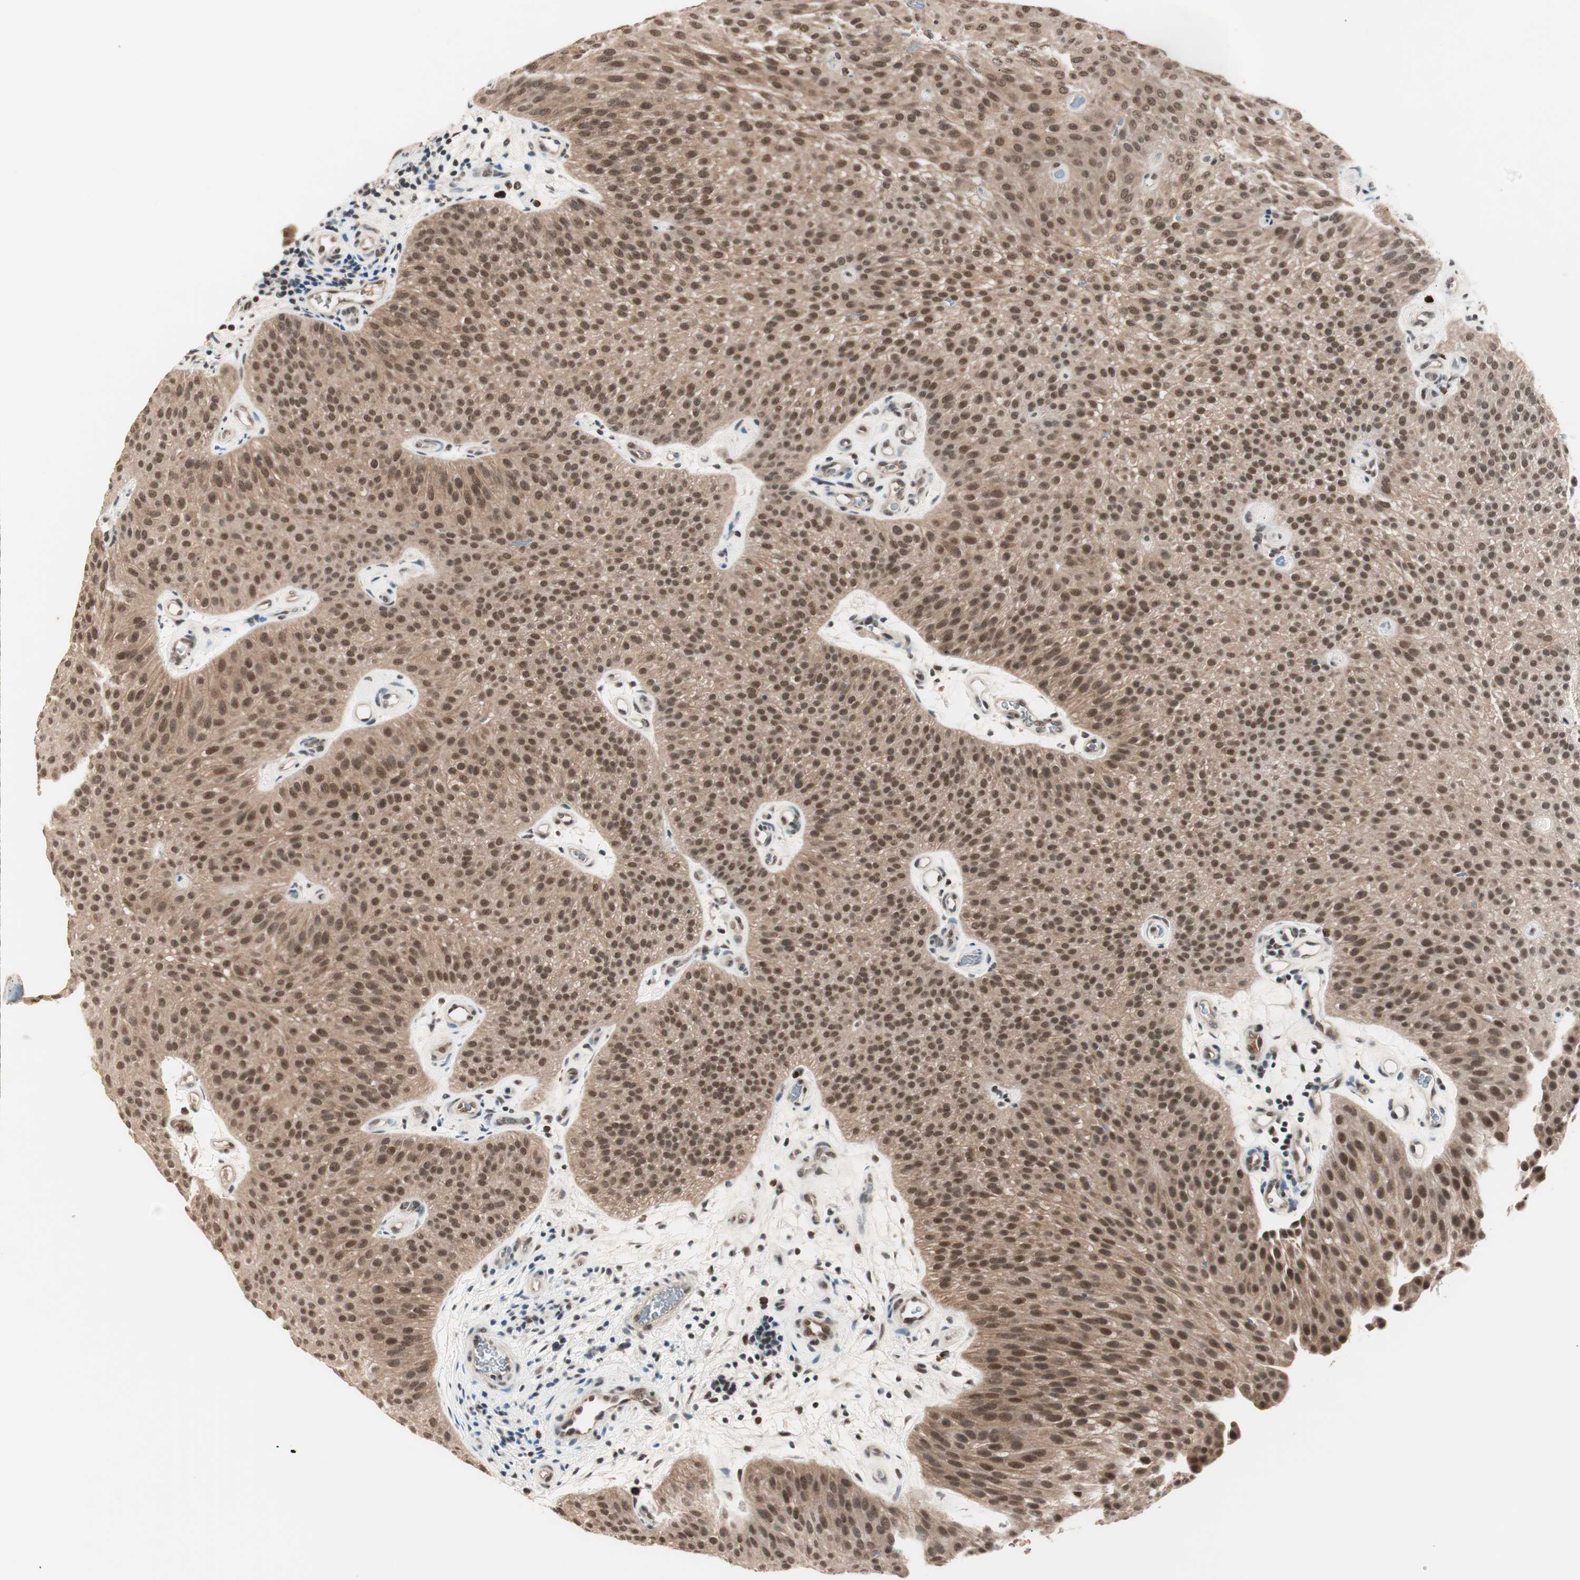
{"staining": {"intensity": "moderate", "quantity": ">75%", "location": "cytoplasmic/membranous,nuclear"}, "tissue": "urothelial cancer", "cell_type": "Tumor cells", "image_type": "cancer", "snomed": [{"axis": "morphology", "description": "Urothelial carcinoma, Low grade"}, {"axis": "topography", "description": "Urinary bladder"}], "caption": "IHC of low-grade urothelial carcinoma displays medium levels of moderate cytoplasmic/membranous and nuclear positivity in about >75% of tumor cells. Immunohistochemistry (ihc) stains the protein of interest in brown and the nuclei are stained blue.", "gene": "NFRKB", "patient": {"sex": "female", "age": 60}}